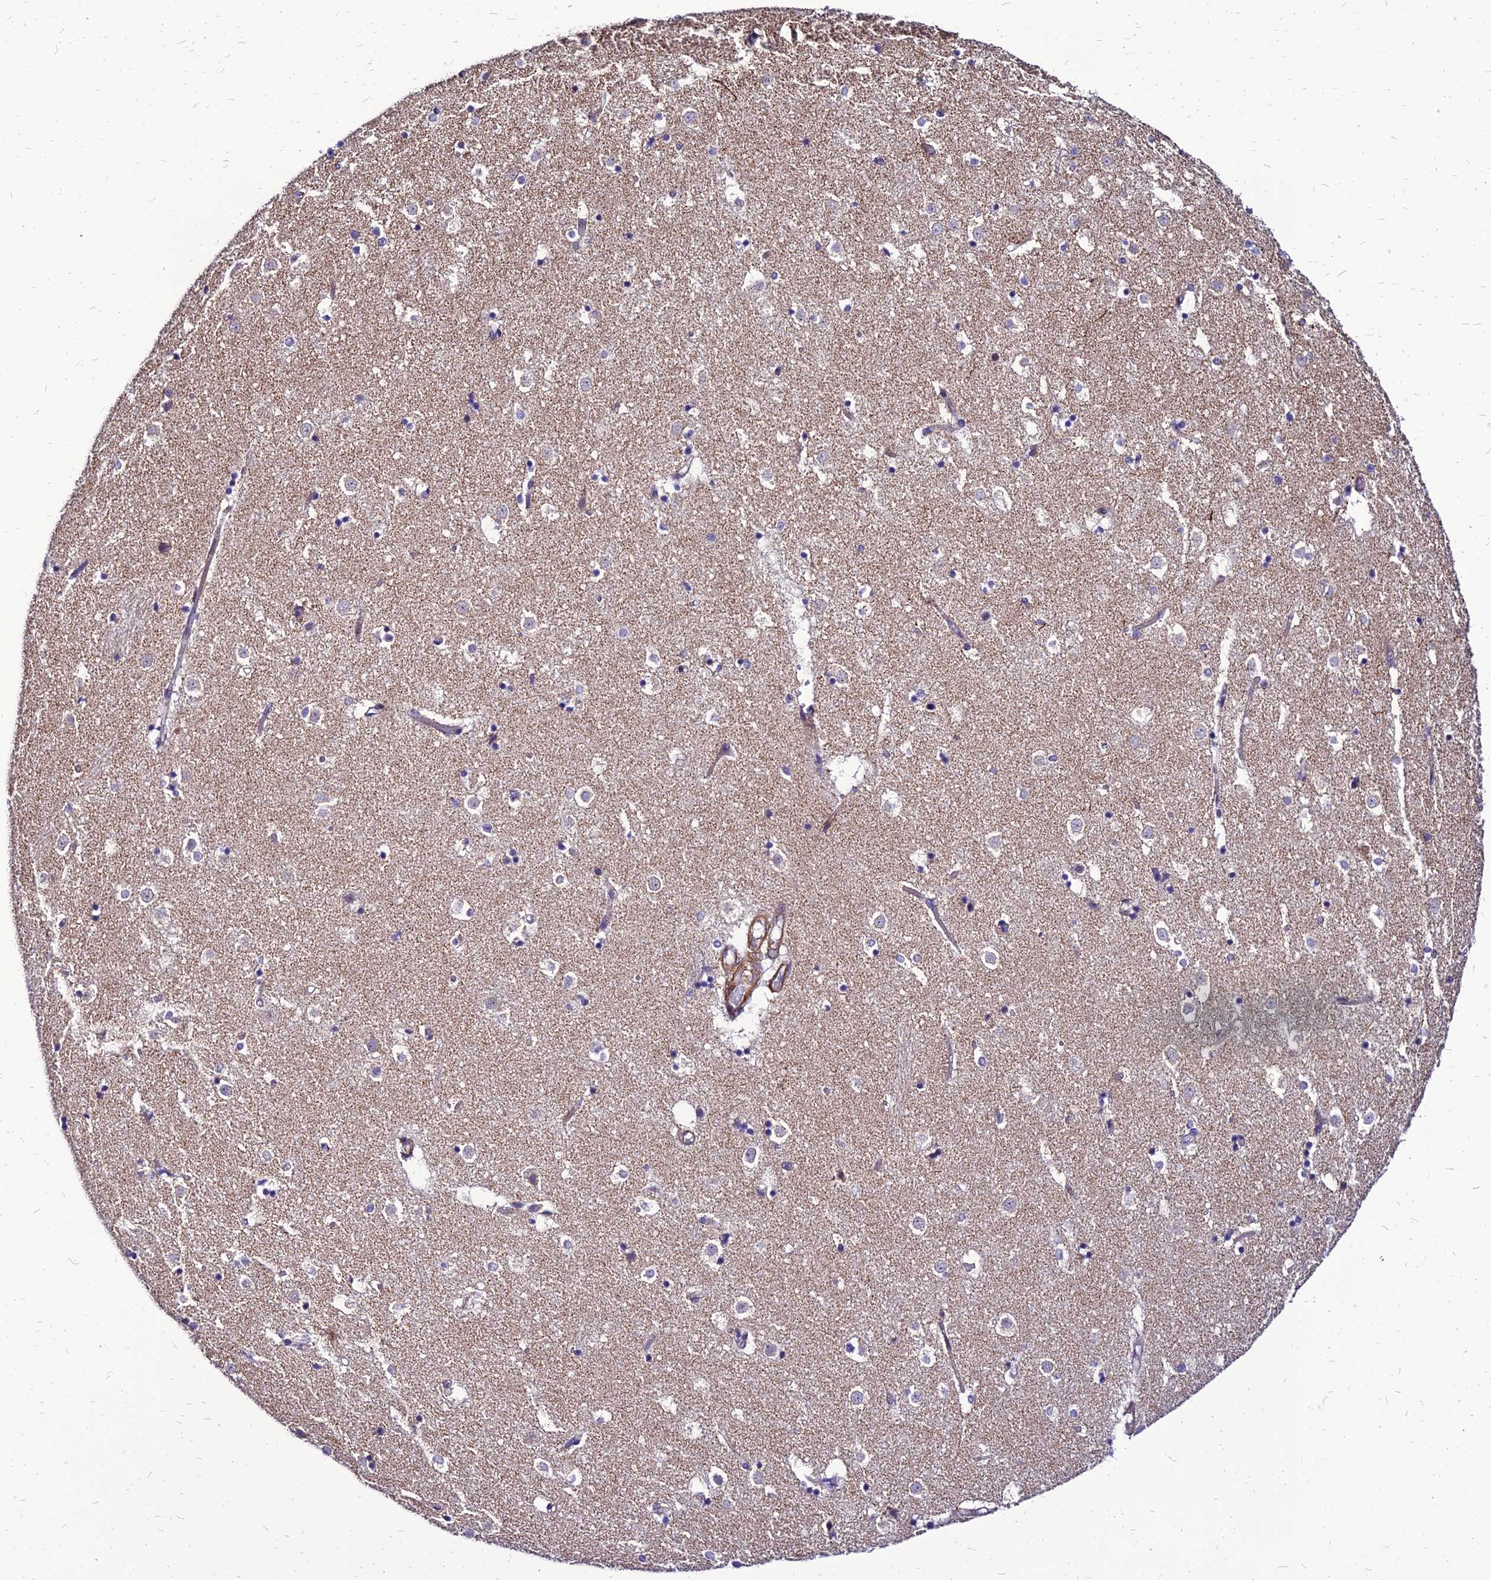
{"staining": {"intensity": "weak", "quantity": "<25%", "location": "cytoplasmic/membranous"}, "tissue": "caudate", "cell_type": "Glial cells", "image_type": "normal", "snomed": [{"axis": "morphology", "description": "Normal tissue, NOS"}, {"axis": "topography", "description": "Lateral ventricle wall"}], "caption": "The histopathology image demonstrates no significant positivity in glial cells of caudate.", "gene": "YEATS2", "patient": {"sex": "female", "age": 52}}